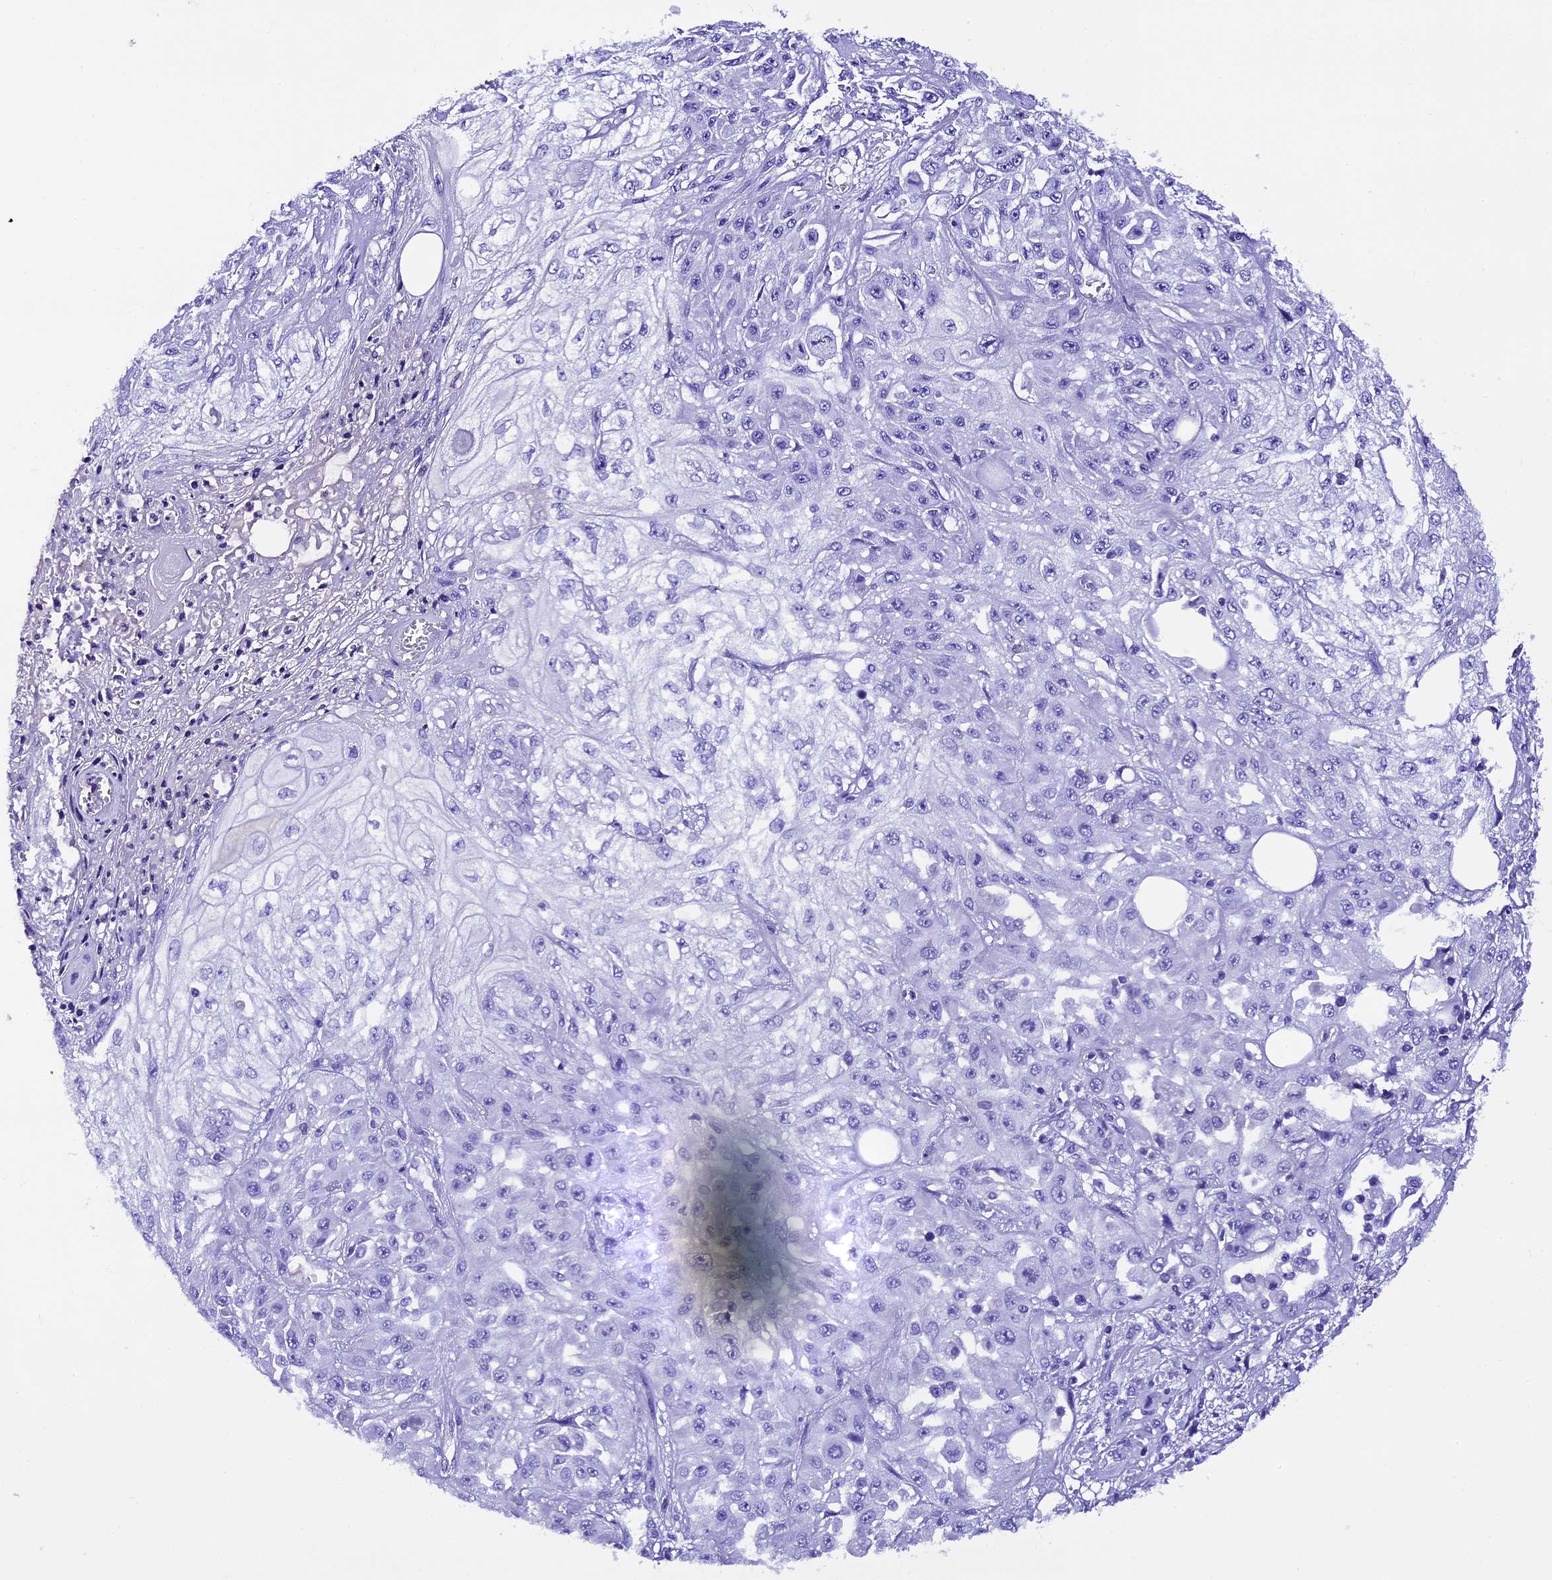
{"staining": {"intensity": "negative", "quantity": "none", "location": "none"}, "tissue": "skin cancer", "cell_type": "Tumor cells", "image_type": "cancer", "snomed": [{"axis": "morphology", "description": "Squamous cell carcinoma, NOS"}, {"axis": "morphology", "description": "Squamous cell carcinoma, metastatic, NOS"}, {"axis": "topography", "description": "Skin"}, {"axis": "topography", "description": "Lymph node"}], "caption": "This is a histopathology image of immunohistochemistry (IHC) staining of metastatic squamous cell carcinoma (skin), which shows no expression in tumor cells. (Brightfield microscopy of DAB immunohistochemistry (IHC) at high magnification).", "gene": "TCP11L2", "patient": {"sex": "male", "age": 75}}